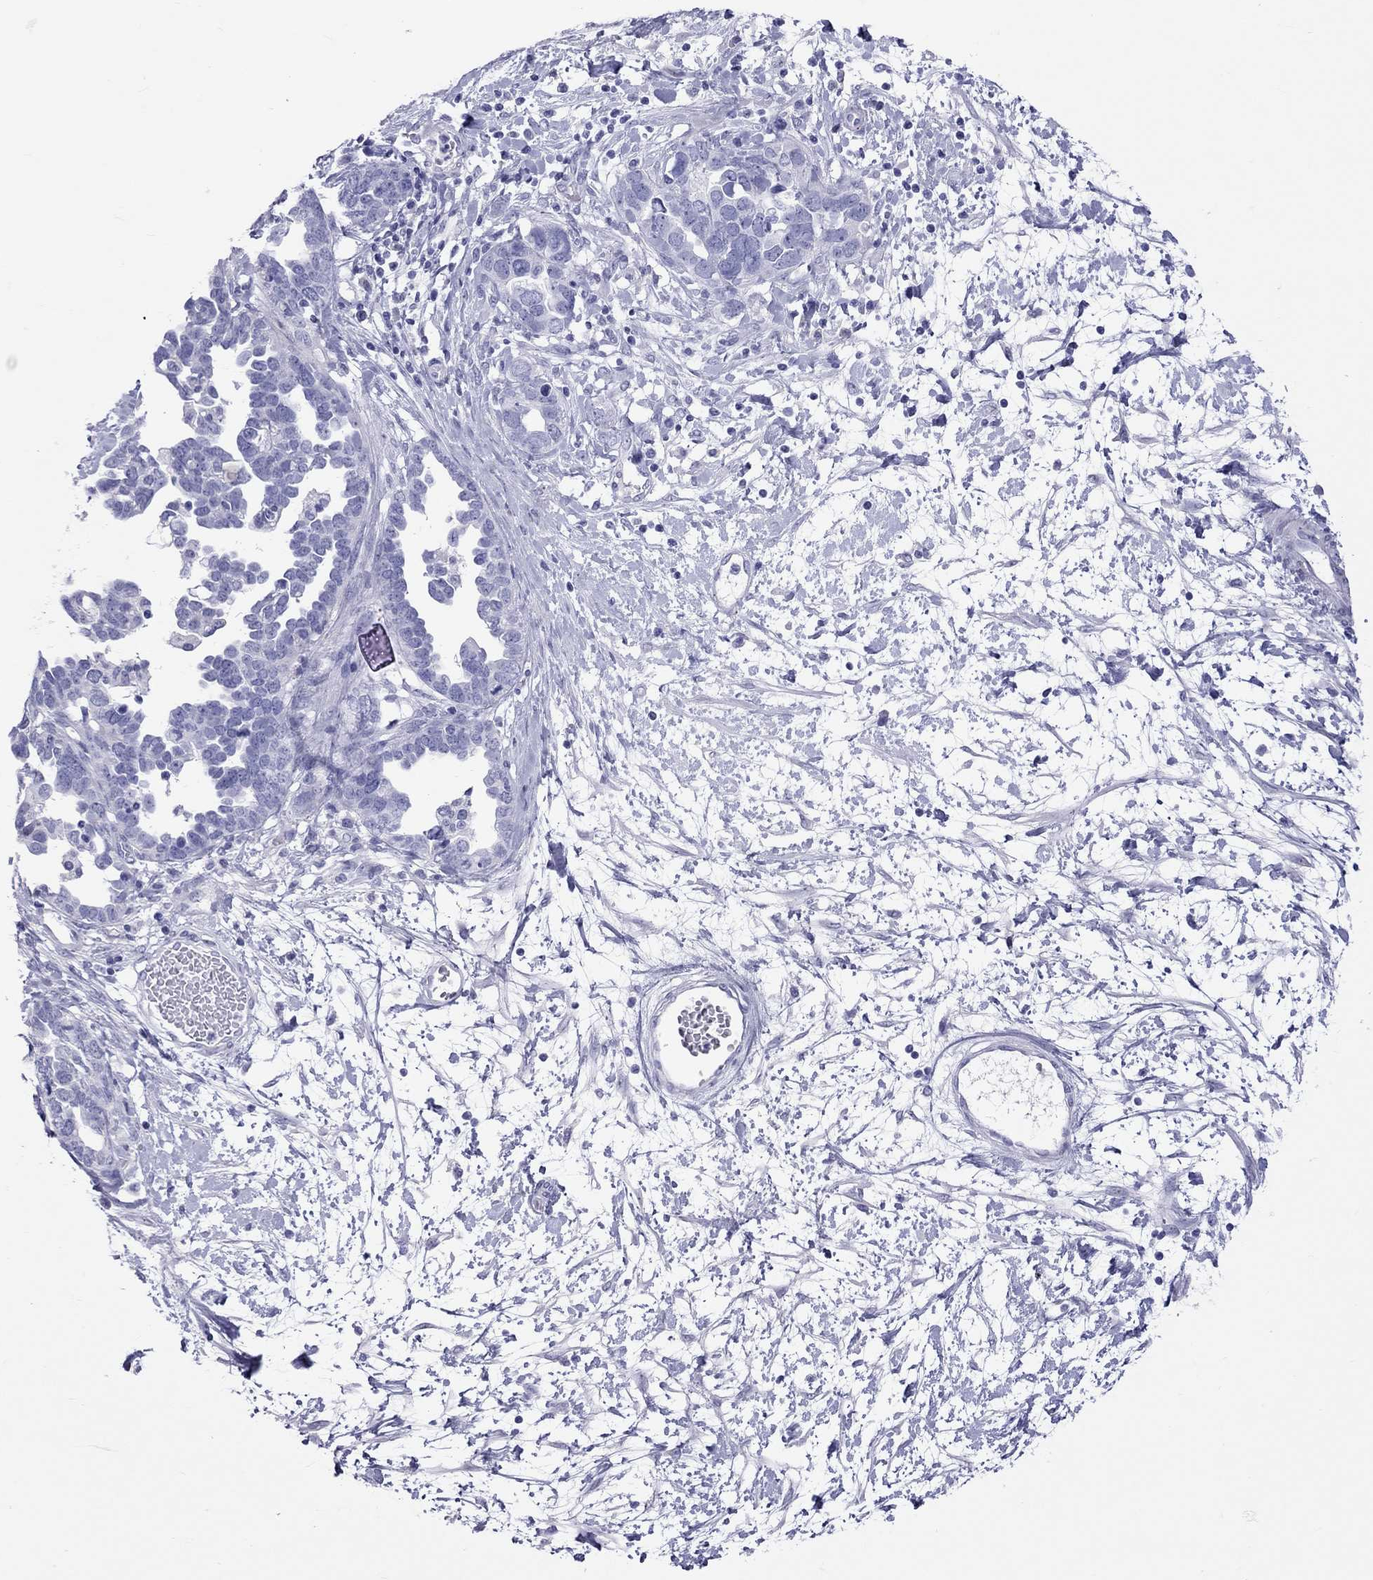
{"staining": {"intensity": "negative", "quantity": "none", "location": "none"}, "tissue": "ovarian cancer", "cell_type": "Tumor cells", "image_type": "cancer", "snomed": [{"axis": "morphology", "description": "Cystadenocarcinoma, serous, NOS"}, {"axis": "topography", "description": "Ovary"}], "caption": "Immunohistochemical staining of ovarian cancer reveals no significant staining in tumor cells.", "gene": "STAG3", "patient": {"sex": "female", "age": 54}}